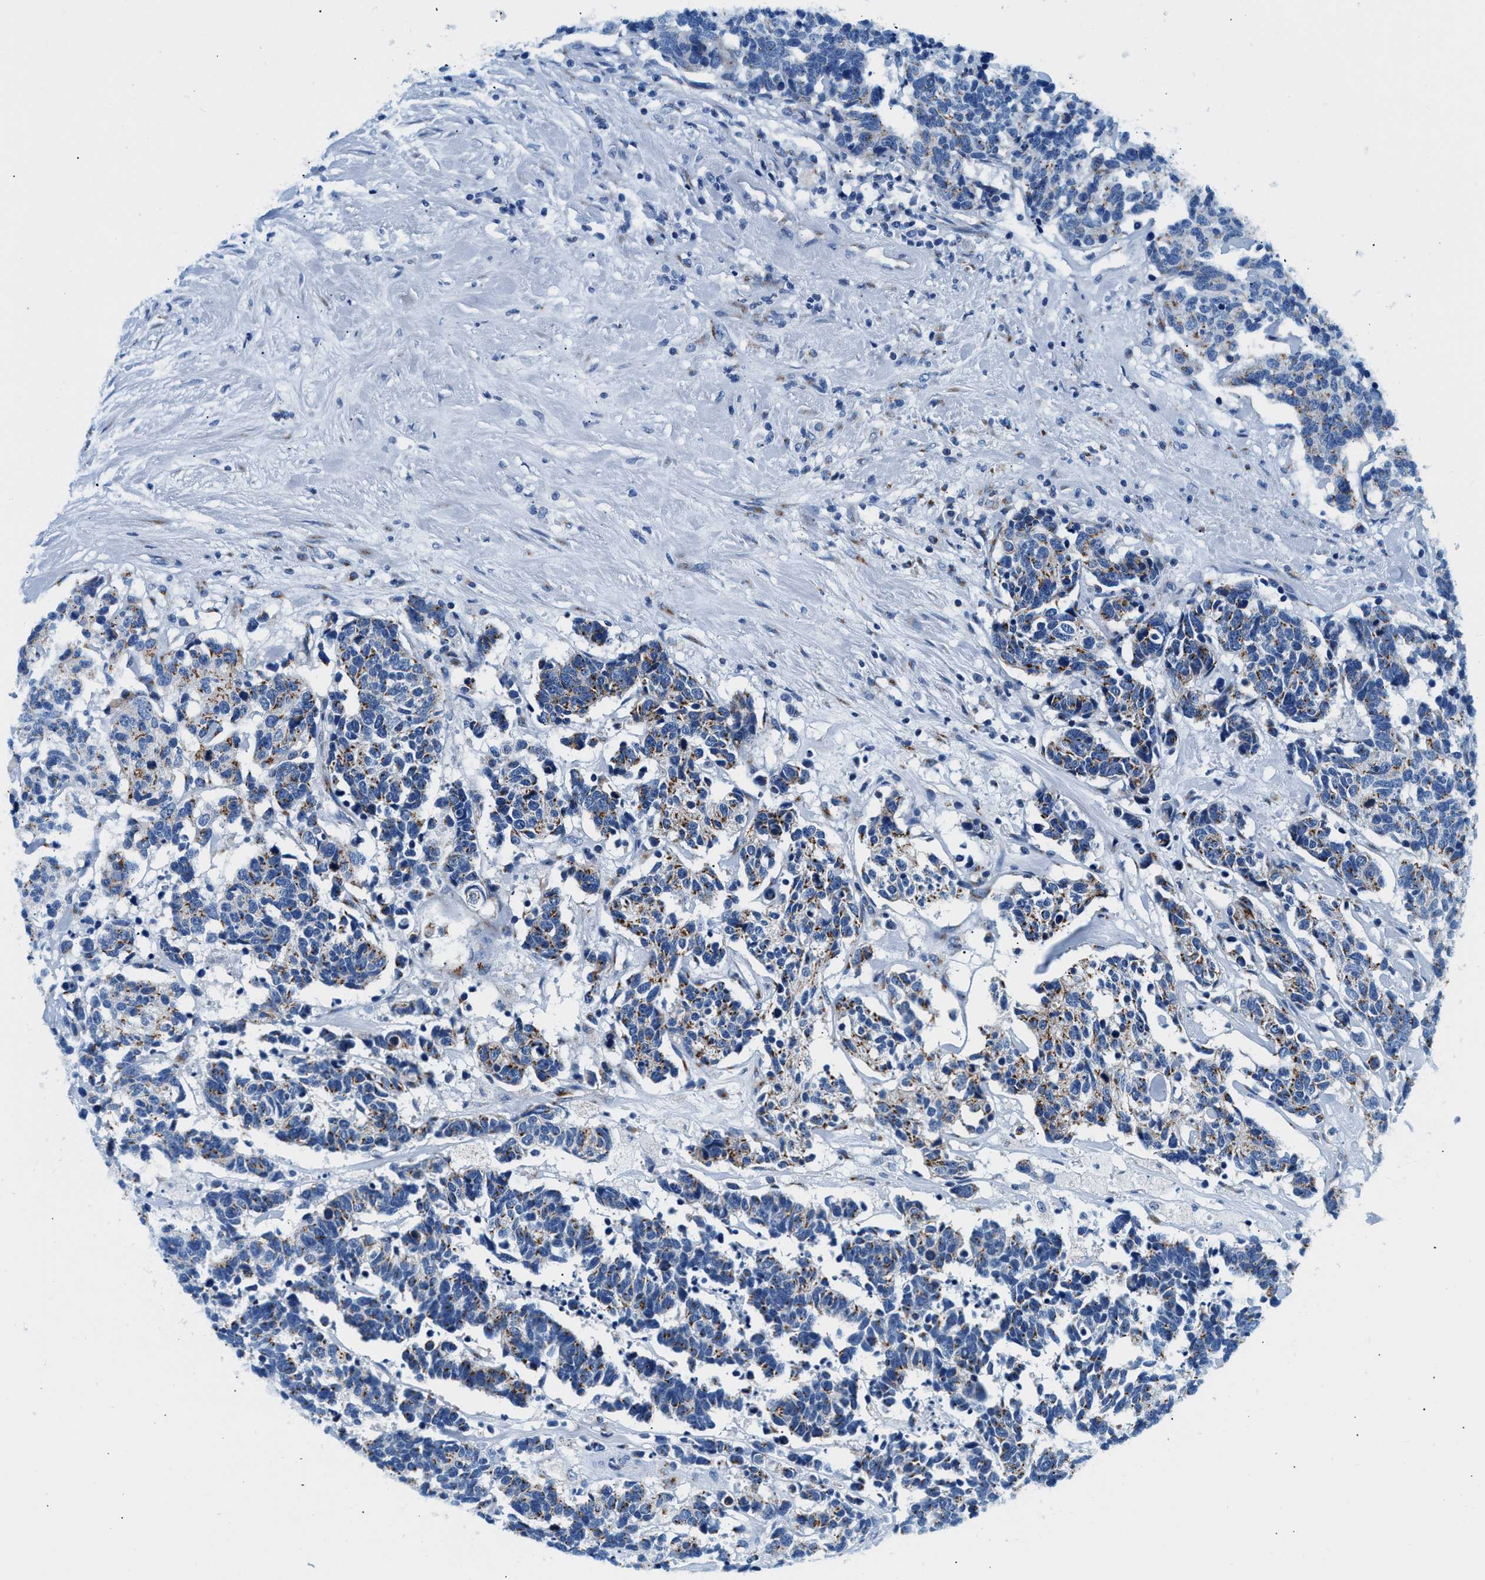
{"staining": {"intensity": "moderate", "quantity": "25%-75%", "location": "cytoplasmic/membranous"}, "tissue": "carcinoid", "cell_type": "Tumor cells", "image_type": "cancer", "snomed": [{"axis": "morphology", "description": "Carcinoma, NOS"}, {"axis": "morphology", "description": "Carcinoid, malignant, NOS"}, {"axis": "topography", "description": "Urinary bladder"}], "caption": "Human carcinoid stained with a brown dye exhibits moderate cytoplasmic/membranous positive staining in approximately 25%-75% of tumor cells.", "gene": "VPS53", "patient": {"sex": "male", "age": 57}}